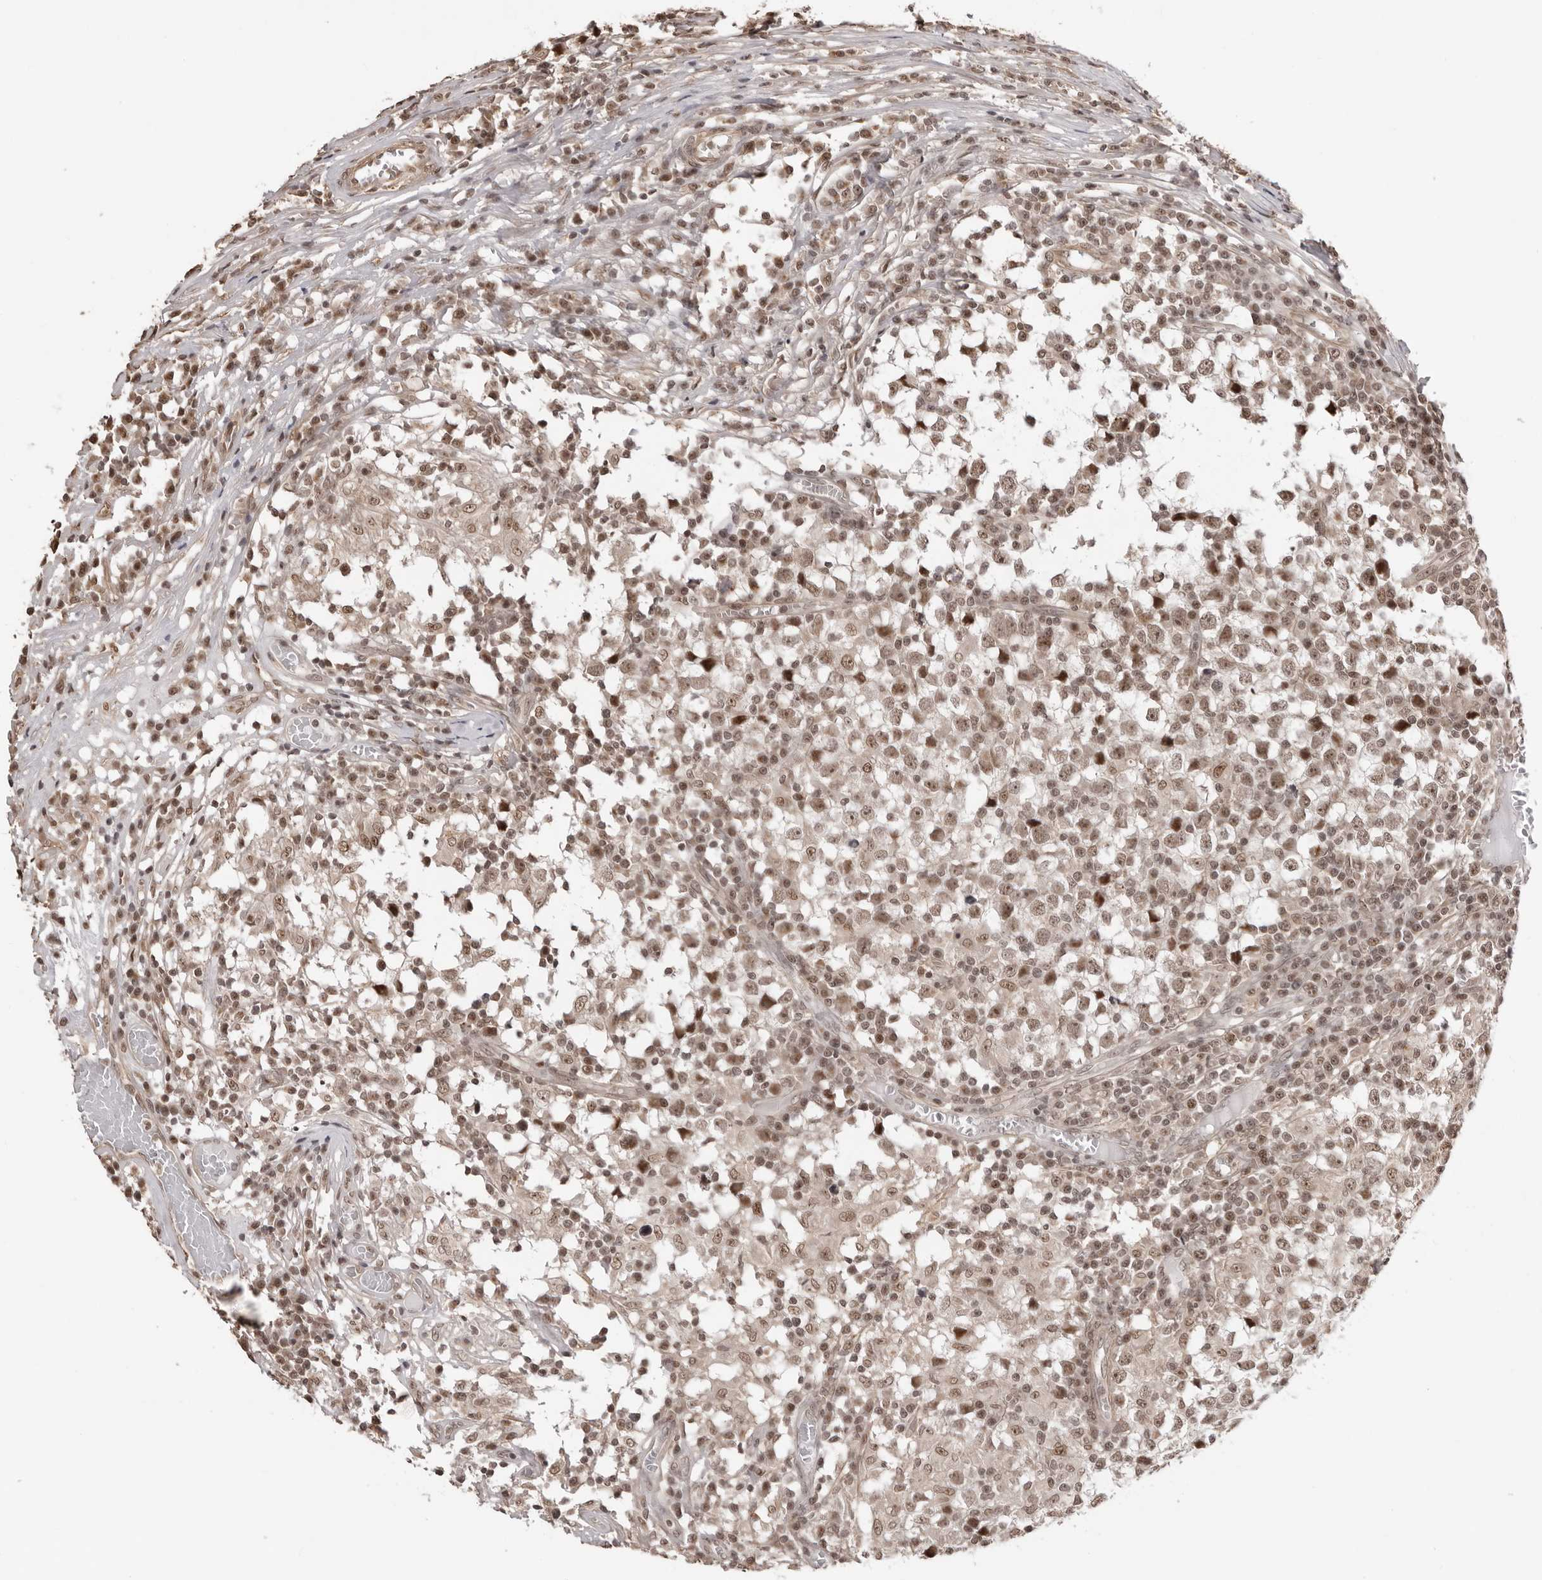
{"staining": {"intensity": "weak", "quantity": ">75%", "location": "nuclear"}, "tissue": "testis cancer", "cell_type": "Tumor cells", "image_type": "cancer", "snomed": [{"axis": "morphology", "description": "Seminoma, NOS"}, {"axis": "topography", "description": "Testis"}], "caption": "Protein staining displays weak nuclear staining in about >75% of tumor cells in testis cancer. (IHC, brightfield microscopy, high magnification).", "gene": "SDE2", "patient": {"sex": "male", "age": 65}}